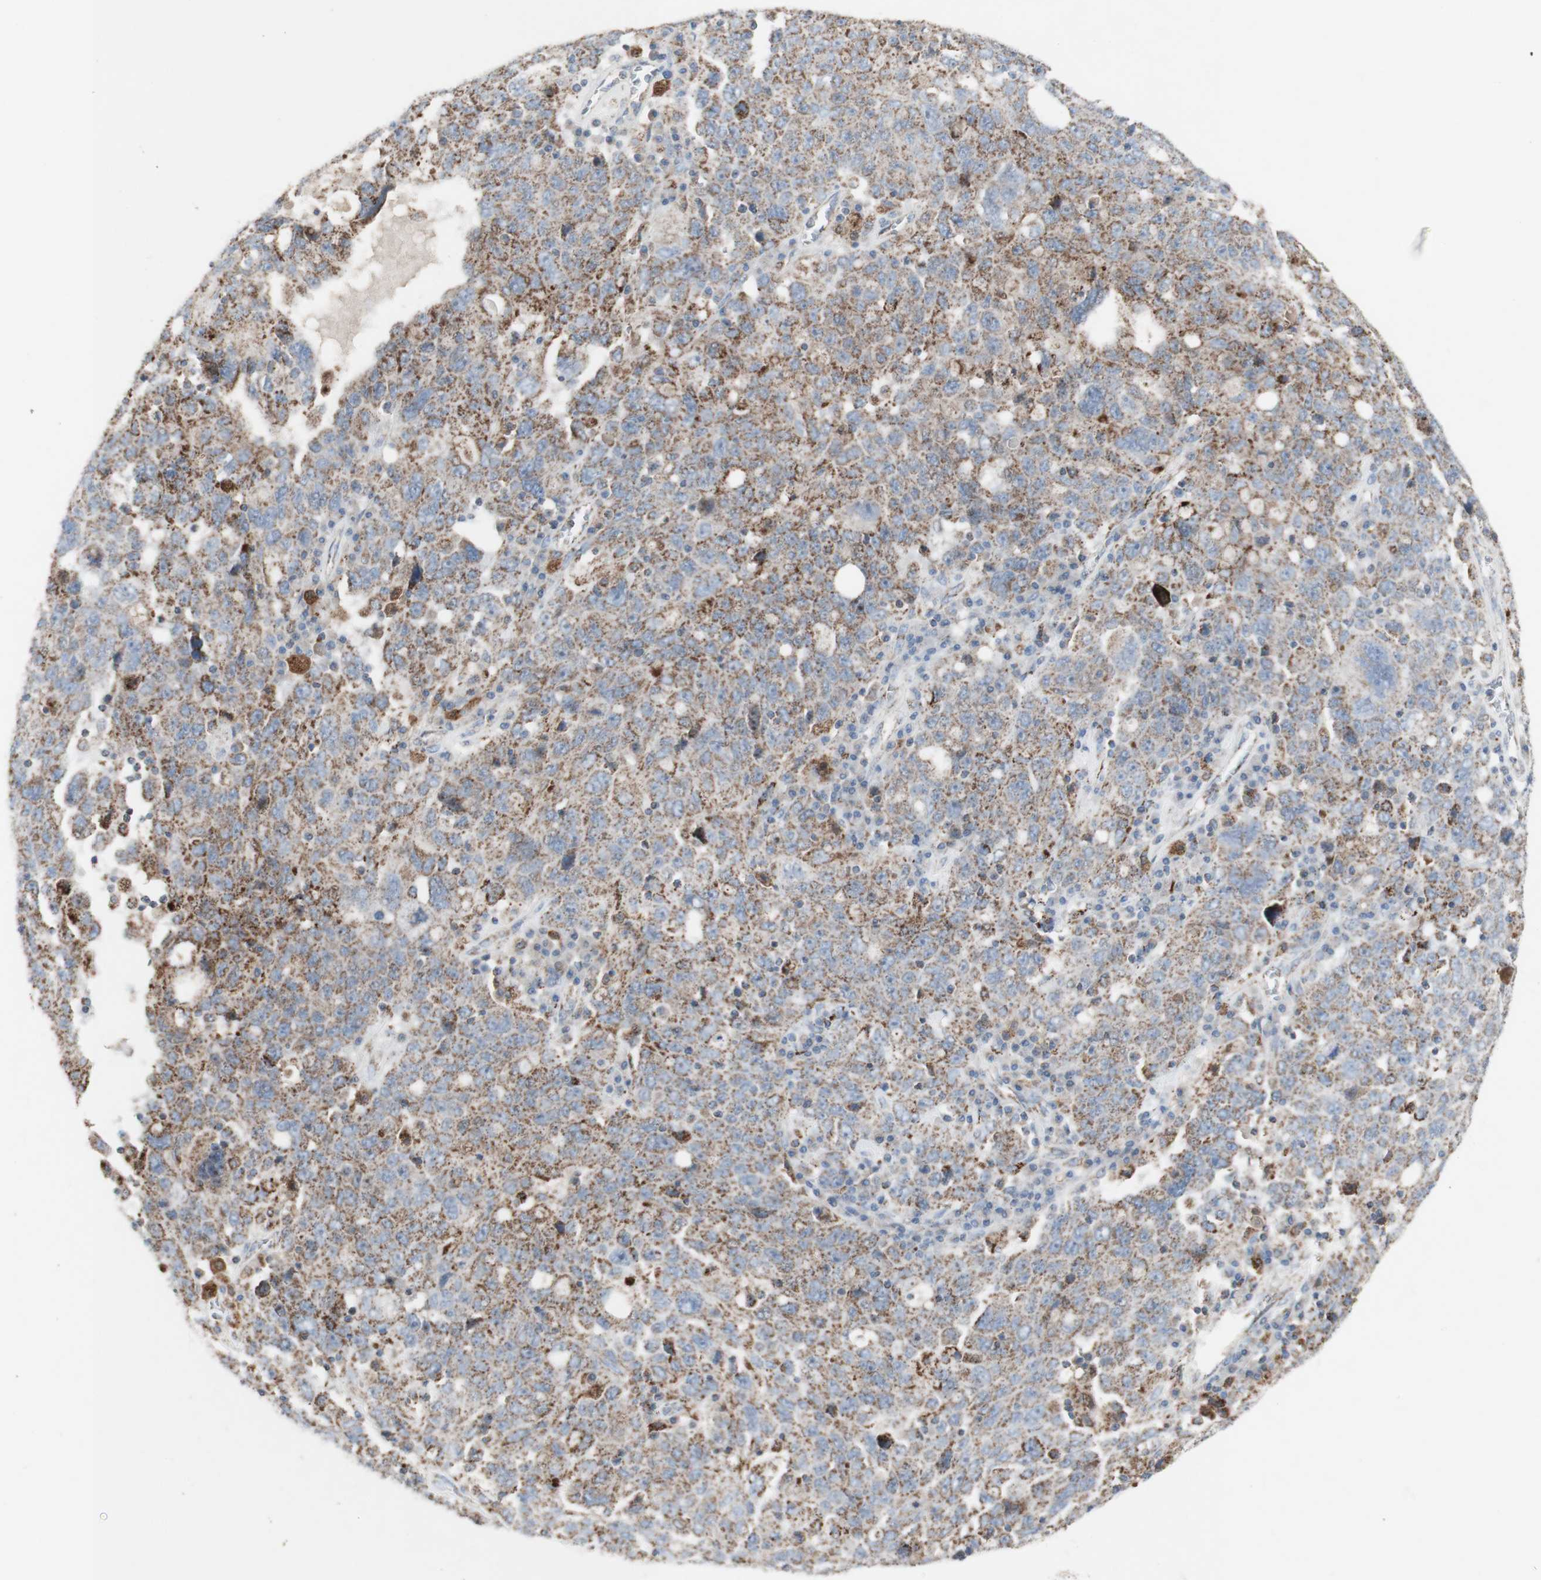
{"staining": {"intensity": "moderate", "quantity": "25%-75%", "location": "cytoplasmic/membranous"}, "tissue": "ovarian cancer", "cell_type": "Tumor cells", "image_type": "cancer", "snomed": [{"axis": "morphology", "description": "Carcinoma, endometroid"}, {"axis": "topography", "description": "Ovary"}], "caption": "Tumor cells demonstrate moderate cytoplasmic/membranous positivity in approximately 25%-75% of cells in endometroid carcinoma (ovarian).", "gene": "CNTNAP1", "patient": {"sex": "female", "age": 62}}